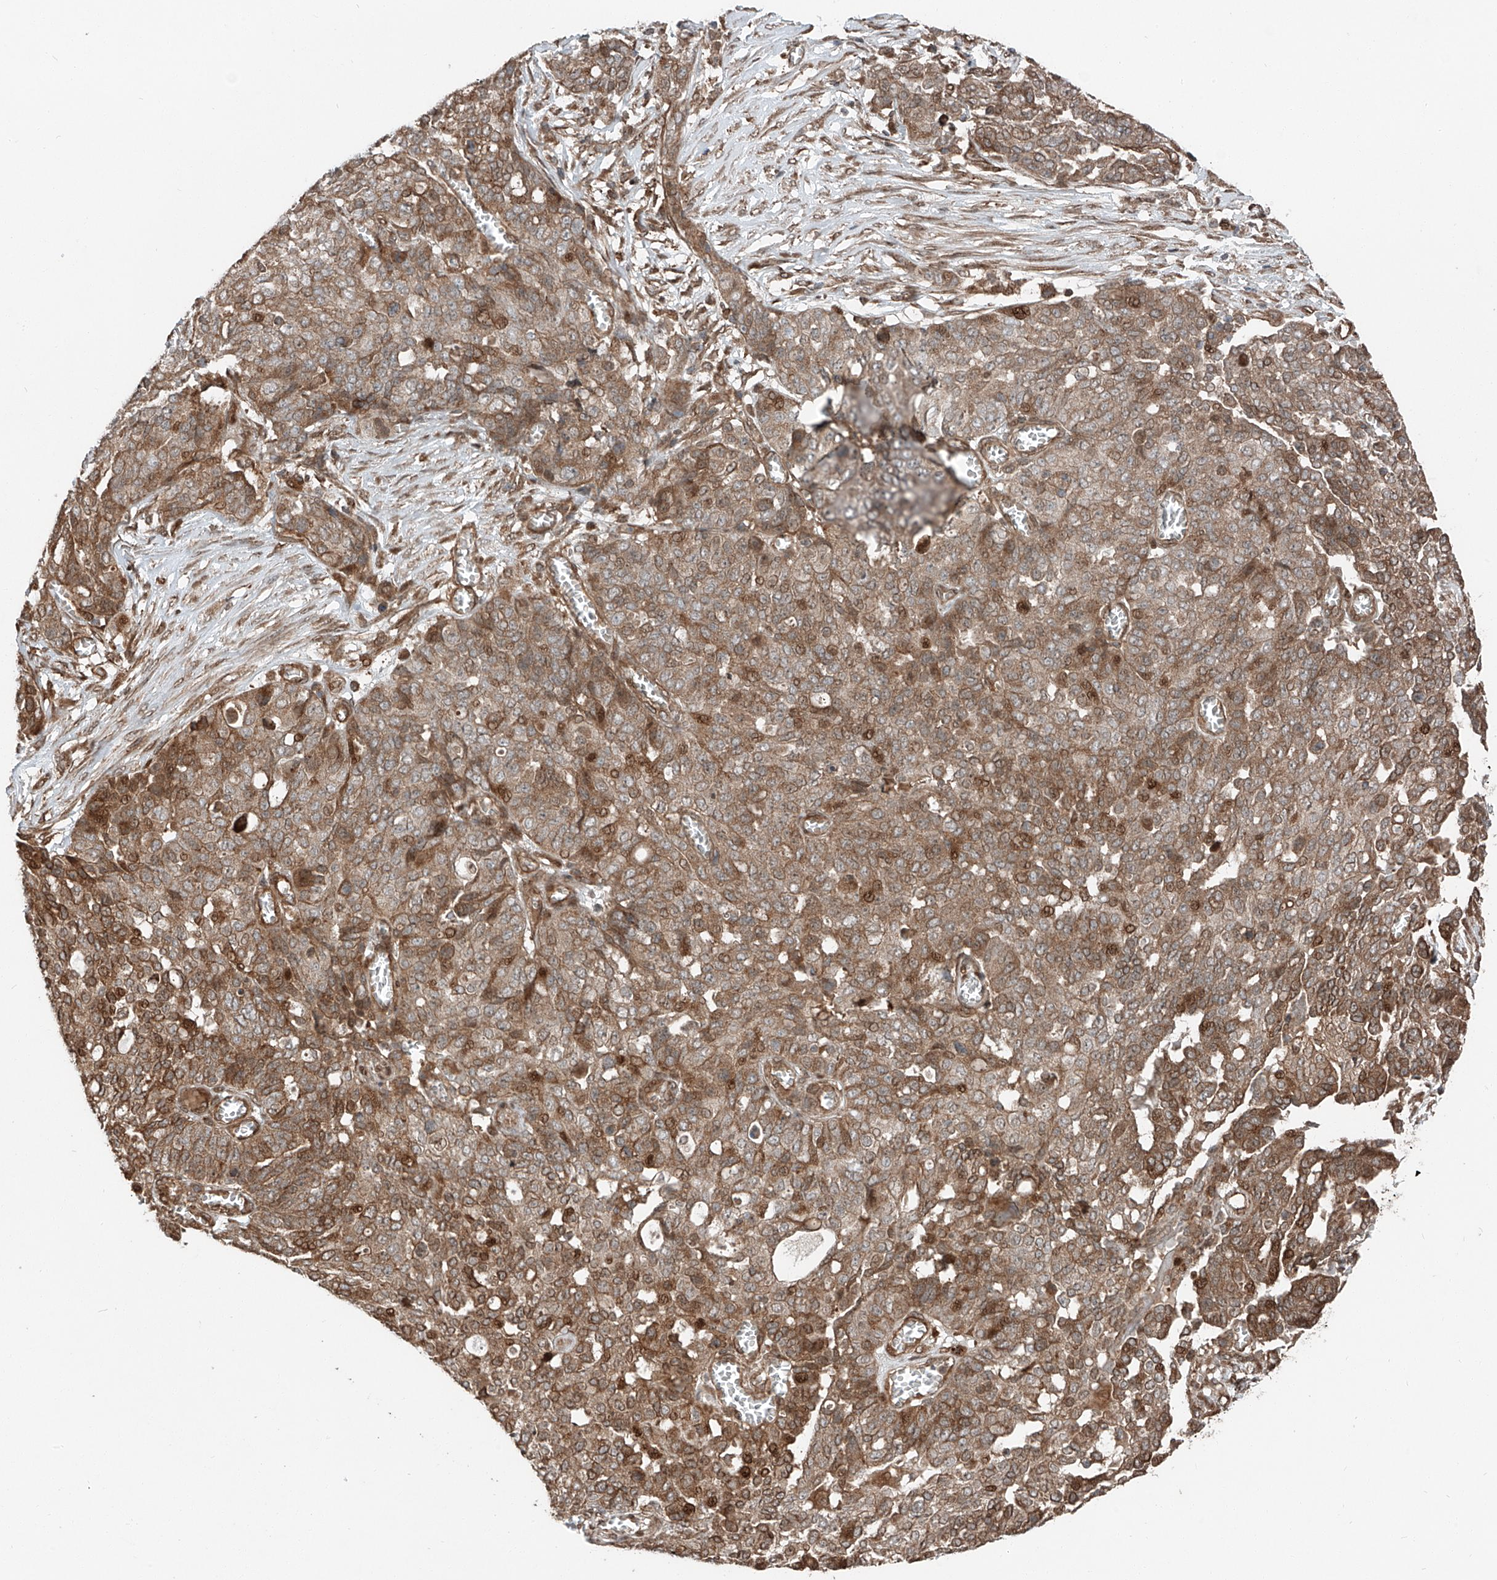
{"staining": {"intensity": "moderate", "quantity": ">75%", "location": "cytoplasmic/membranous,nuclear"}, "tissue": "ovarian cancer", "cell_type": "Tumor cells", "image_type": "cancer", "snomed": [{"axis": "morphology", "description": "Cystadenocarcinoma, serous, NOS"}, {"axis": "topography", "description": "Soft tissue"}, {"axis": "topography", "description": "Ovary"}], "caption": "This is a histology image of immunohistochemistry staining of serous cystadenocarcinoma (ovarian), which shows moderate positivity in the cytoplasmic/membranous and nuclear of tumor cells.", "gene": "CEP162", "patient": {"sex": "female", "age": 57}}